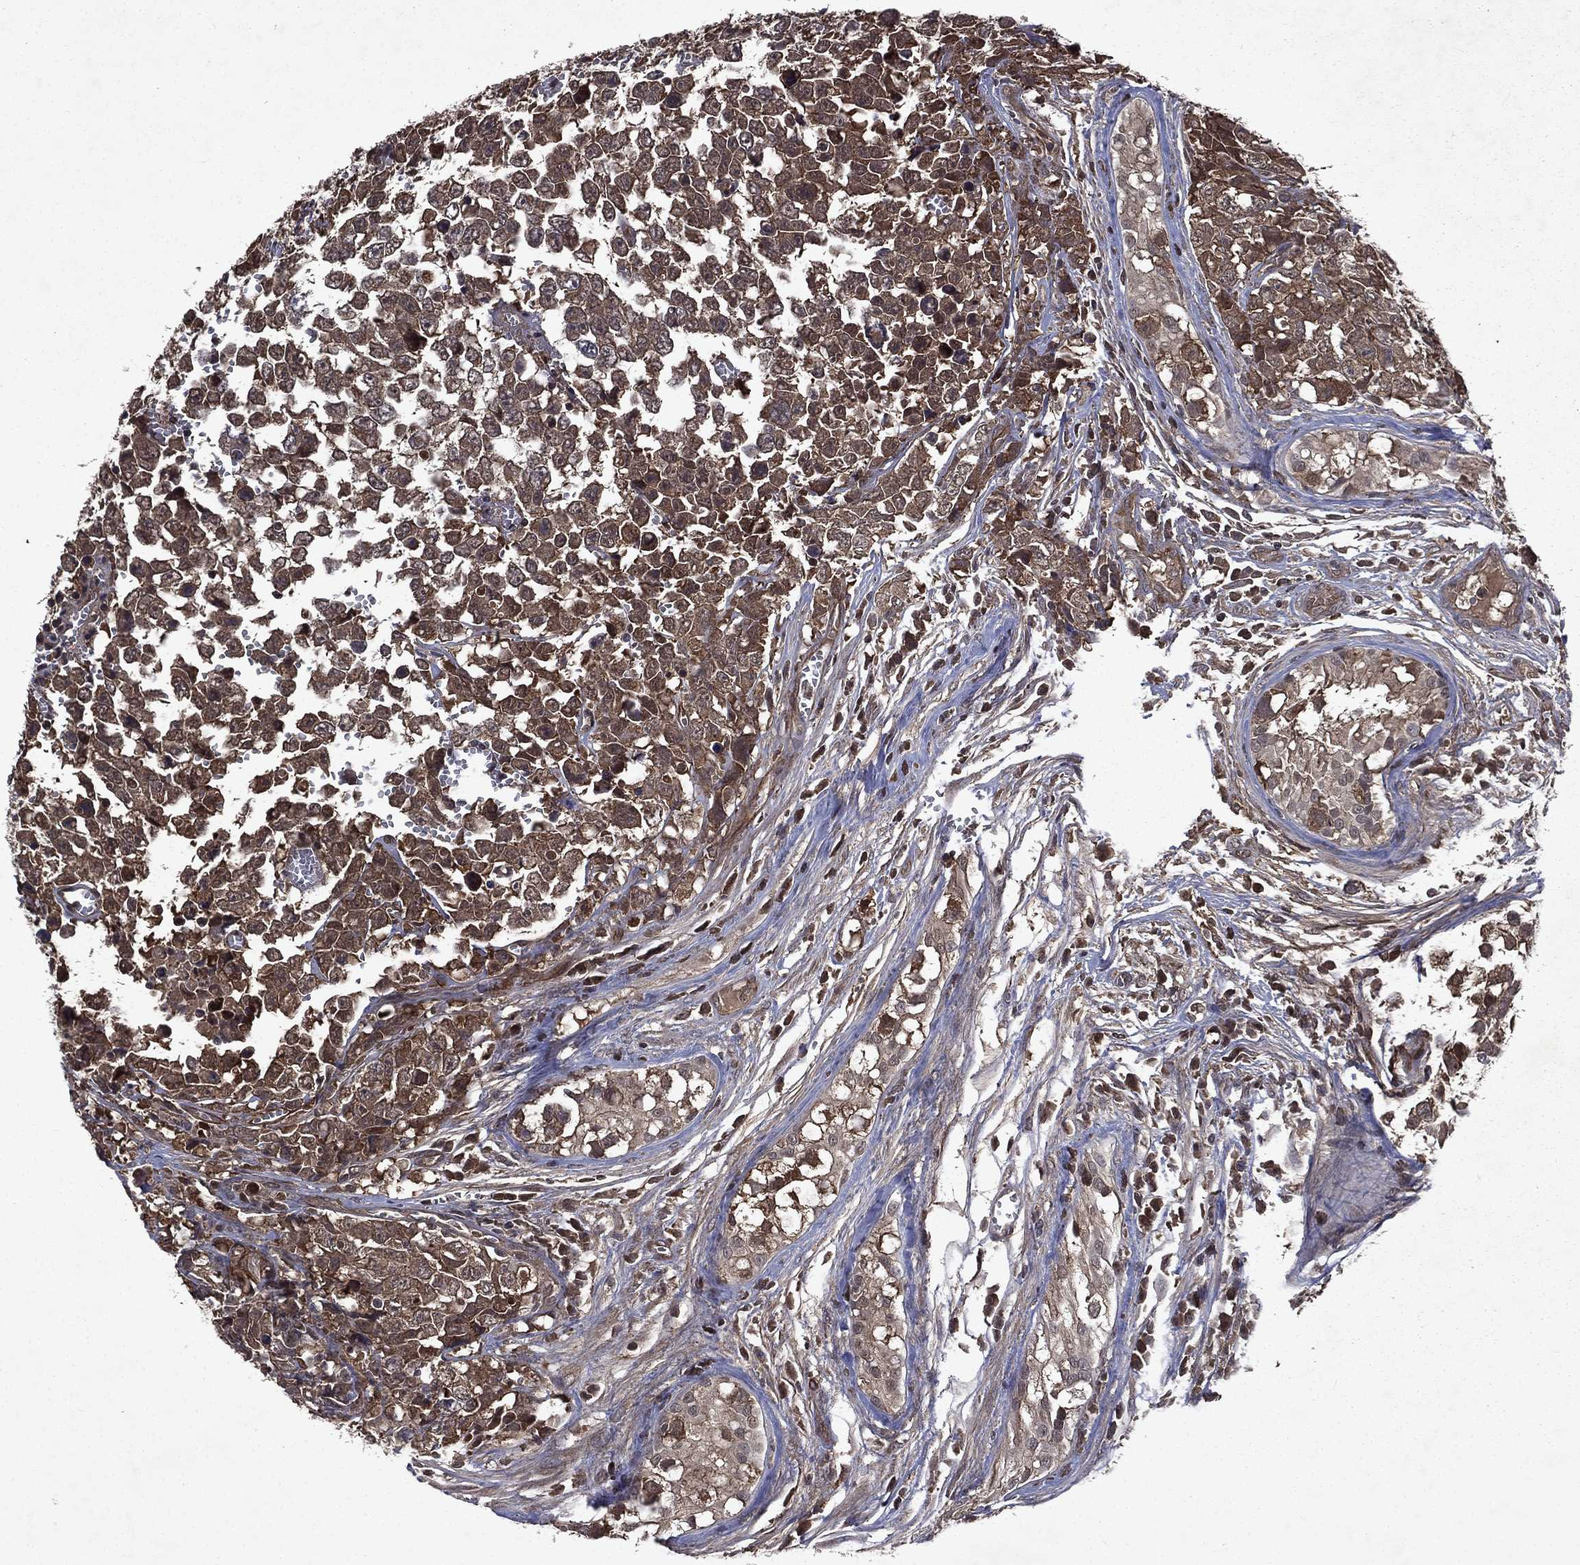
{"staining": {"intensity": "moderate", "quantity": "25%-75%", "location": "cytoplasmic/membranous"}, "tissue": "testis cancer", "cell_type": "Tumor cells", "image_type": "cancer", "snomed": [{"axis": "morphology", "description": "Carcinoma, Embryonal, NOS"}, {"axis": "topography", "description": "Testis"}], "caption": "Approximately 25%-75% of tumor cells in human embryonal carcinoma (testis) demonstrate moderate cytoplasmic/membranous protein staining as visualized by brown immunohistochemical staining.", "gene": "FGD1", "patient": {"sex": "male", "age": 23}}